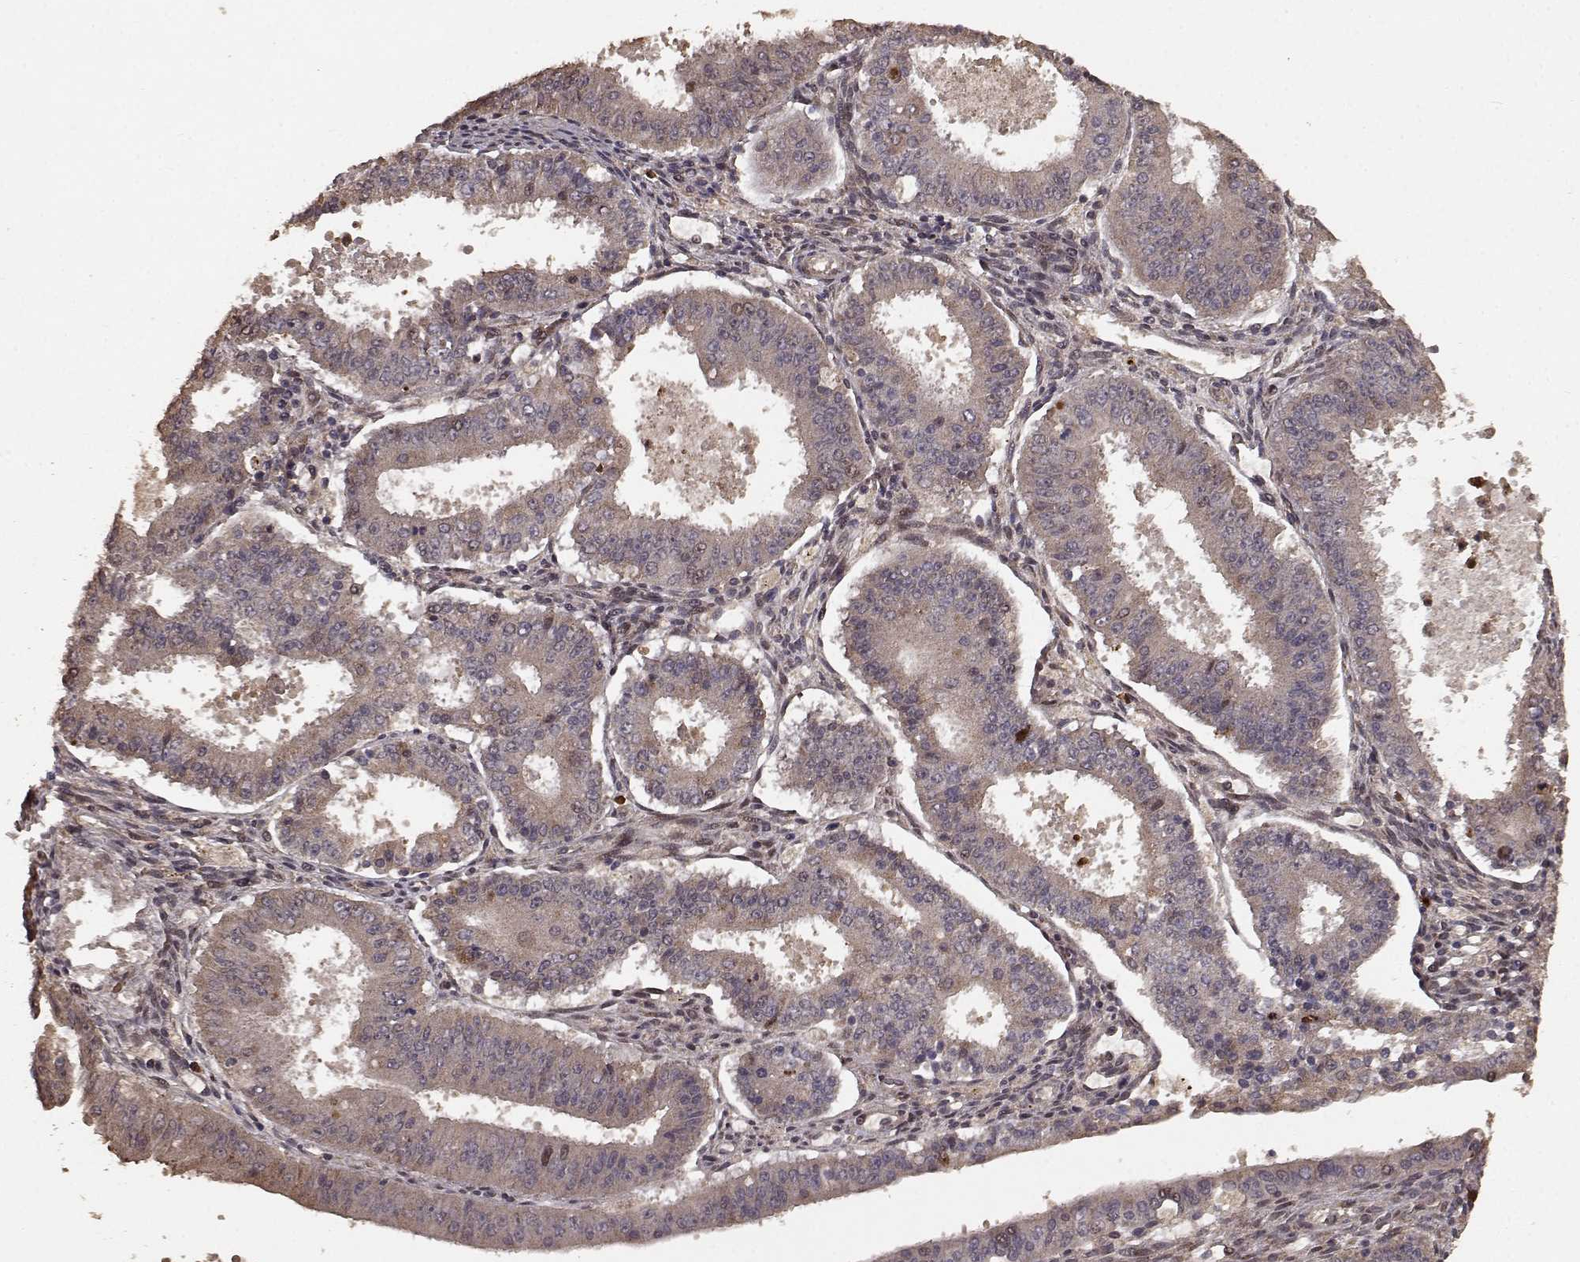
{"staining": {"intensity": "moderate", "quantity": "25%-75%", "location": "cytoplasmic/membranous"}, "tissue": "ovarian cancer", "cell_type": "Tumor cells", "image_type": "cancer", "snomed": [{"axis": "morphology", "description": "Carcinoma, endometroid"}, {"axis": "topography", "description": "Ovary"}], "caption": "Moderate cytoplasmic/membranous protein positivity is identified in approximately 25%-75% of tumor cells in ovarian cancer. Ihc stains the protein of interest in brown and the nuclei are stained blue.", "gene": "USP15", "patient": {"sex": "female", "age": 42}}